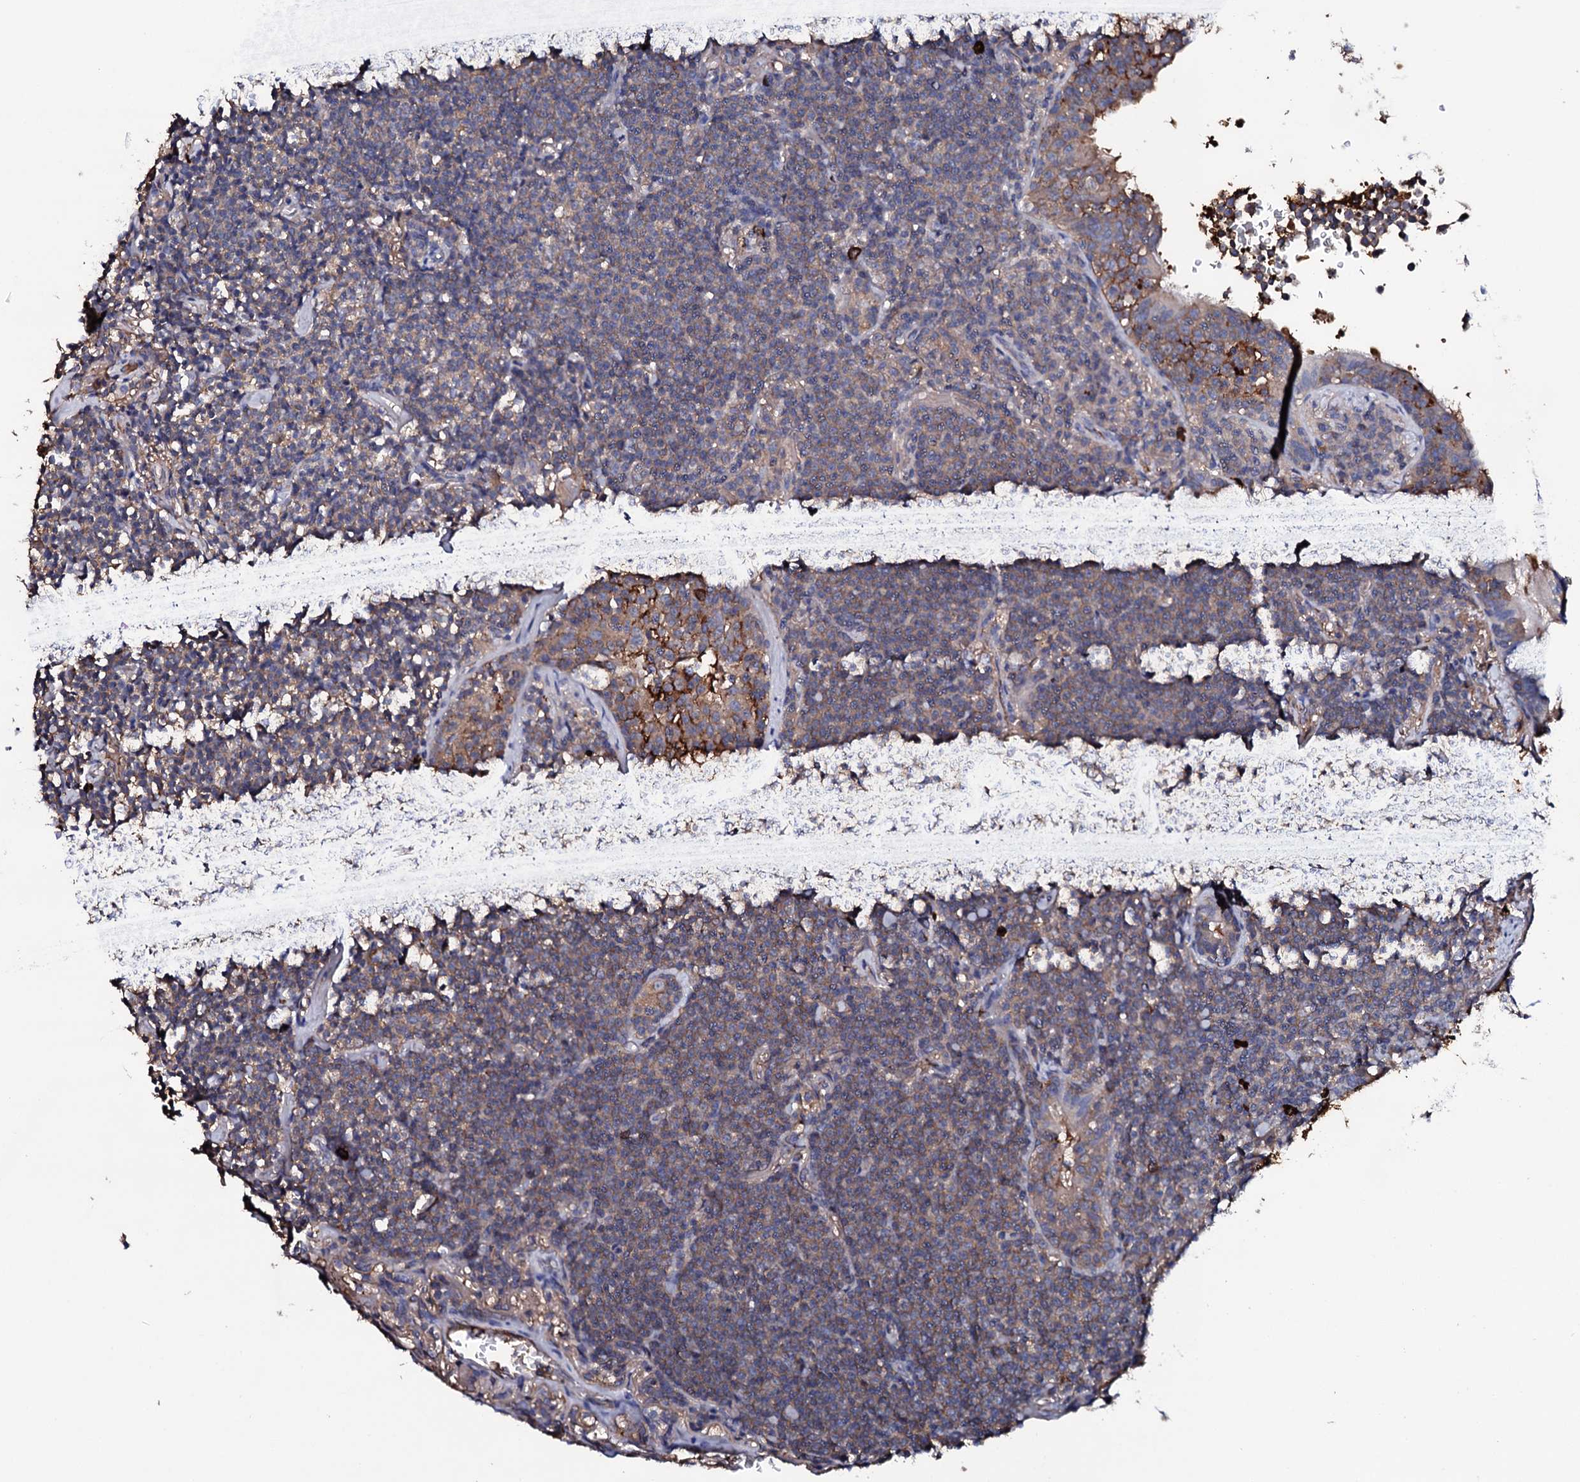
{"staining": {"intensity": "weak", "quantity": "25%-75%", "location": "cytoplasmic/membranous"}, "tissue": "lymphoma", "cell_type": "Tumor cells", "image_type": "cancer", "snomed": [{"axis": "morphology", "description": "Malignant lymphoma, non-Hodgkin's type, Low grade"}, {"axis": "topography", "description": "Lung"}], "caption": "Lymphoma stained with immunohistochemistry reveals weak cytoplasmic/membranous expression in about 25%-75% of tumor cells. The staining was performed using DAB (3,3'-diaminobenzidine), with brown indicating positive protein expression. Nuclei are stained blue with hematoxylin.", "gene": "TCAF2", "patient": {"sex": "female", "age": 71}}